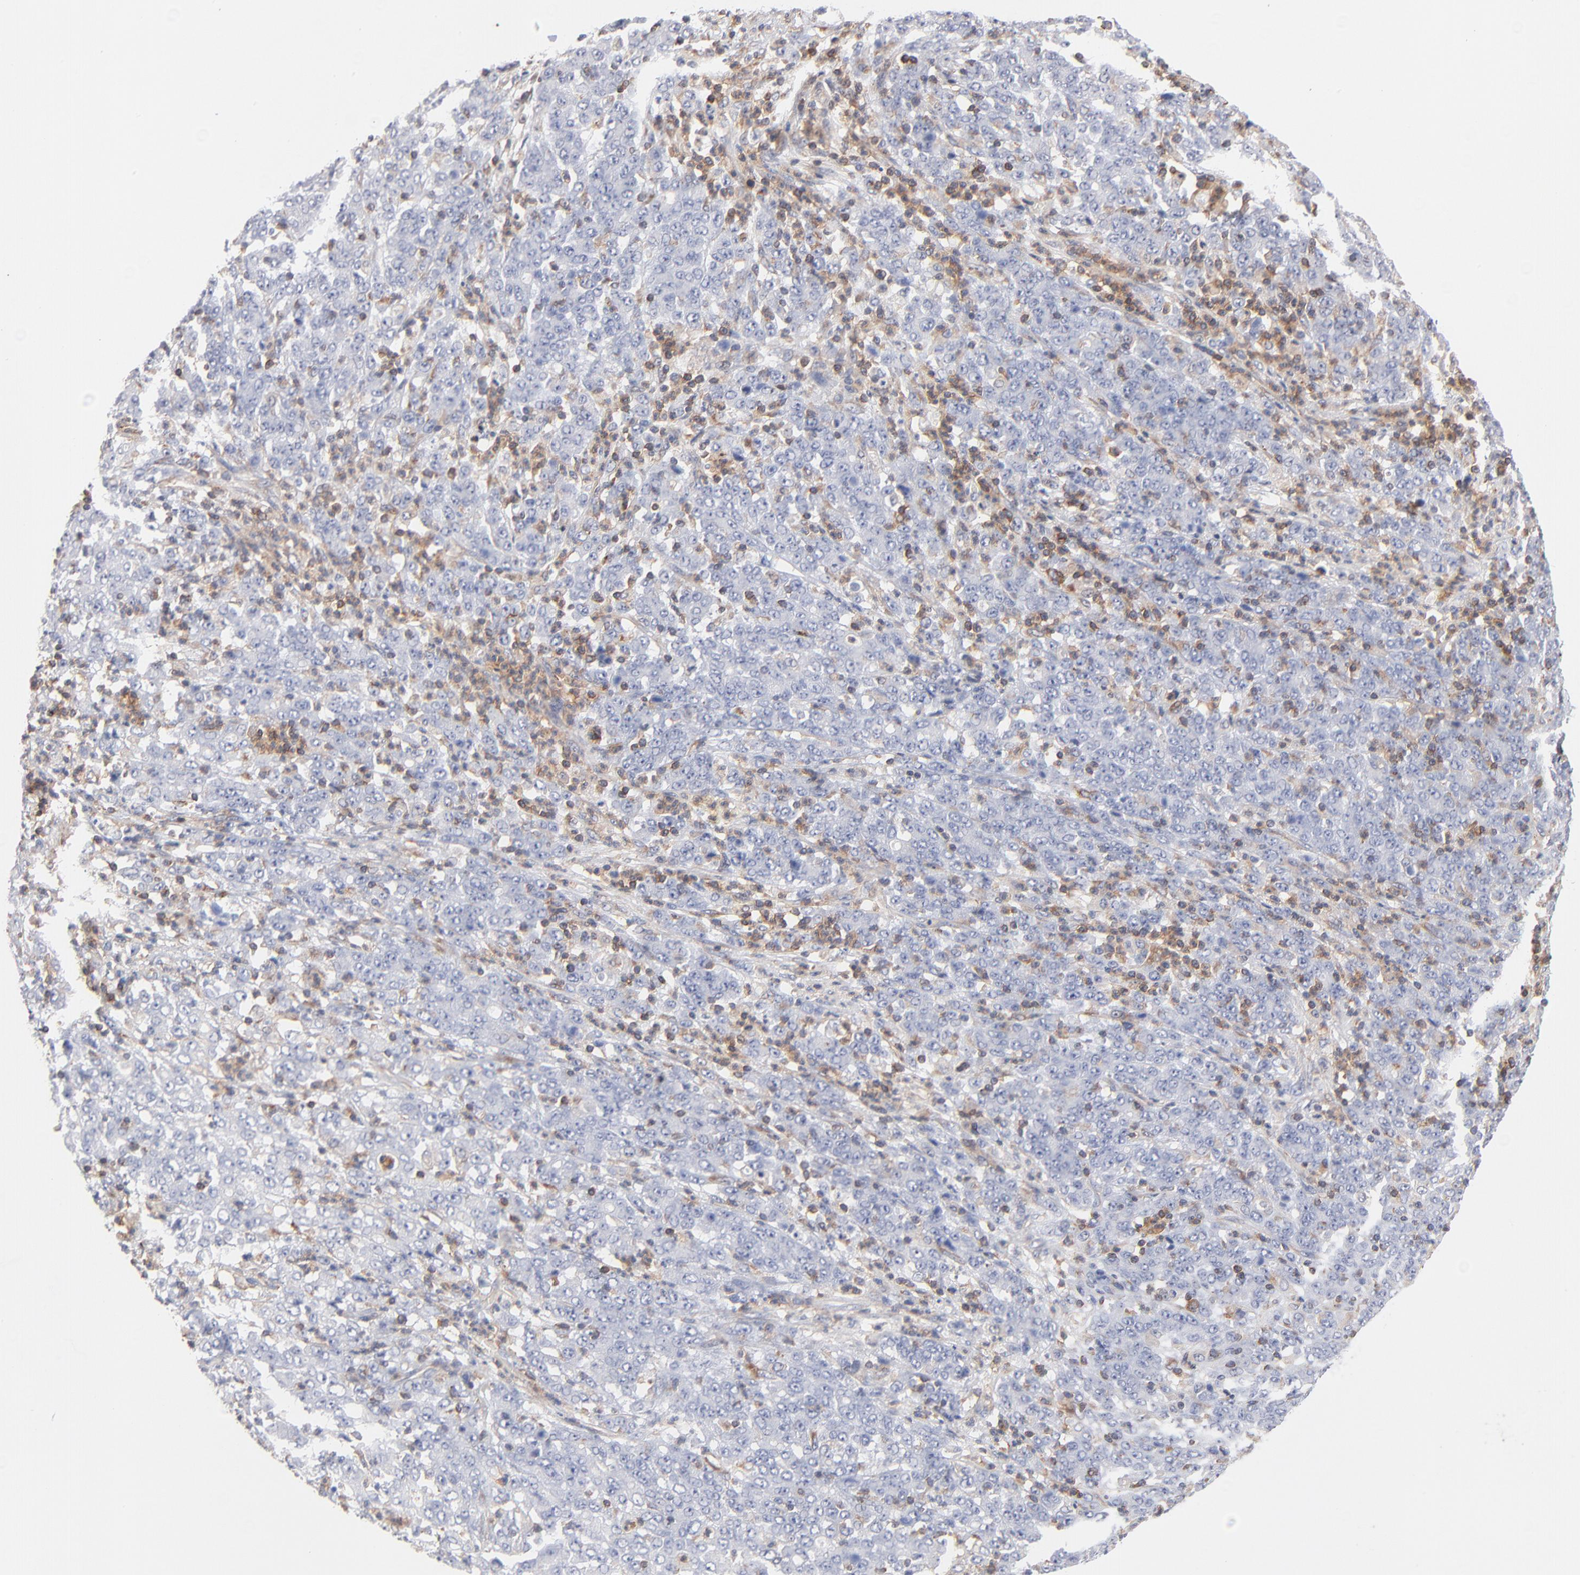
{"staining": {"intensity": "negative", "quantity": "none", "location": "none"}, "tissue": "stomach cancer", "cell_type": "Tumor cells", "image_type": "cancer", "snomed": [{"axis": "morphology", "description": "Adenocarcinoma, NOS"}, {"axis": "topography", "description": "Stomach, lower"}], "caption": "Immunohistochemical staining of human stomach cancer (adenocarcinoma) shows no significant expression in tumor cells.", "gene": "WIPF1", "patient": {"sex": "female", "age": 71}}